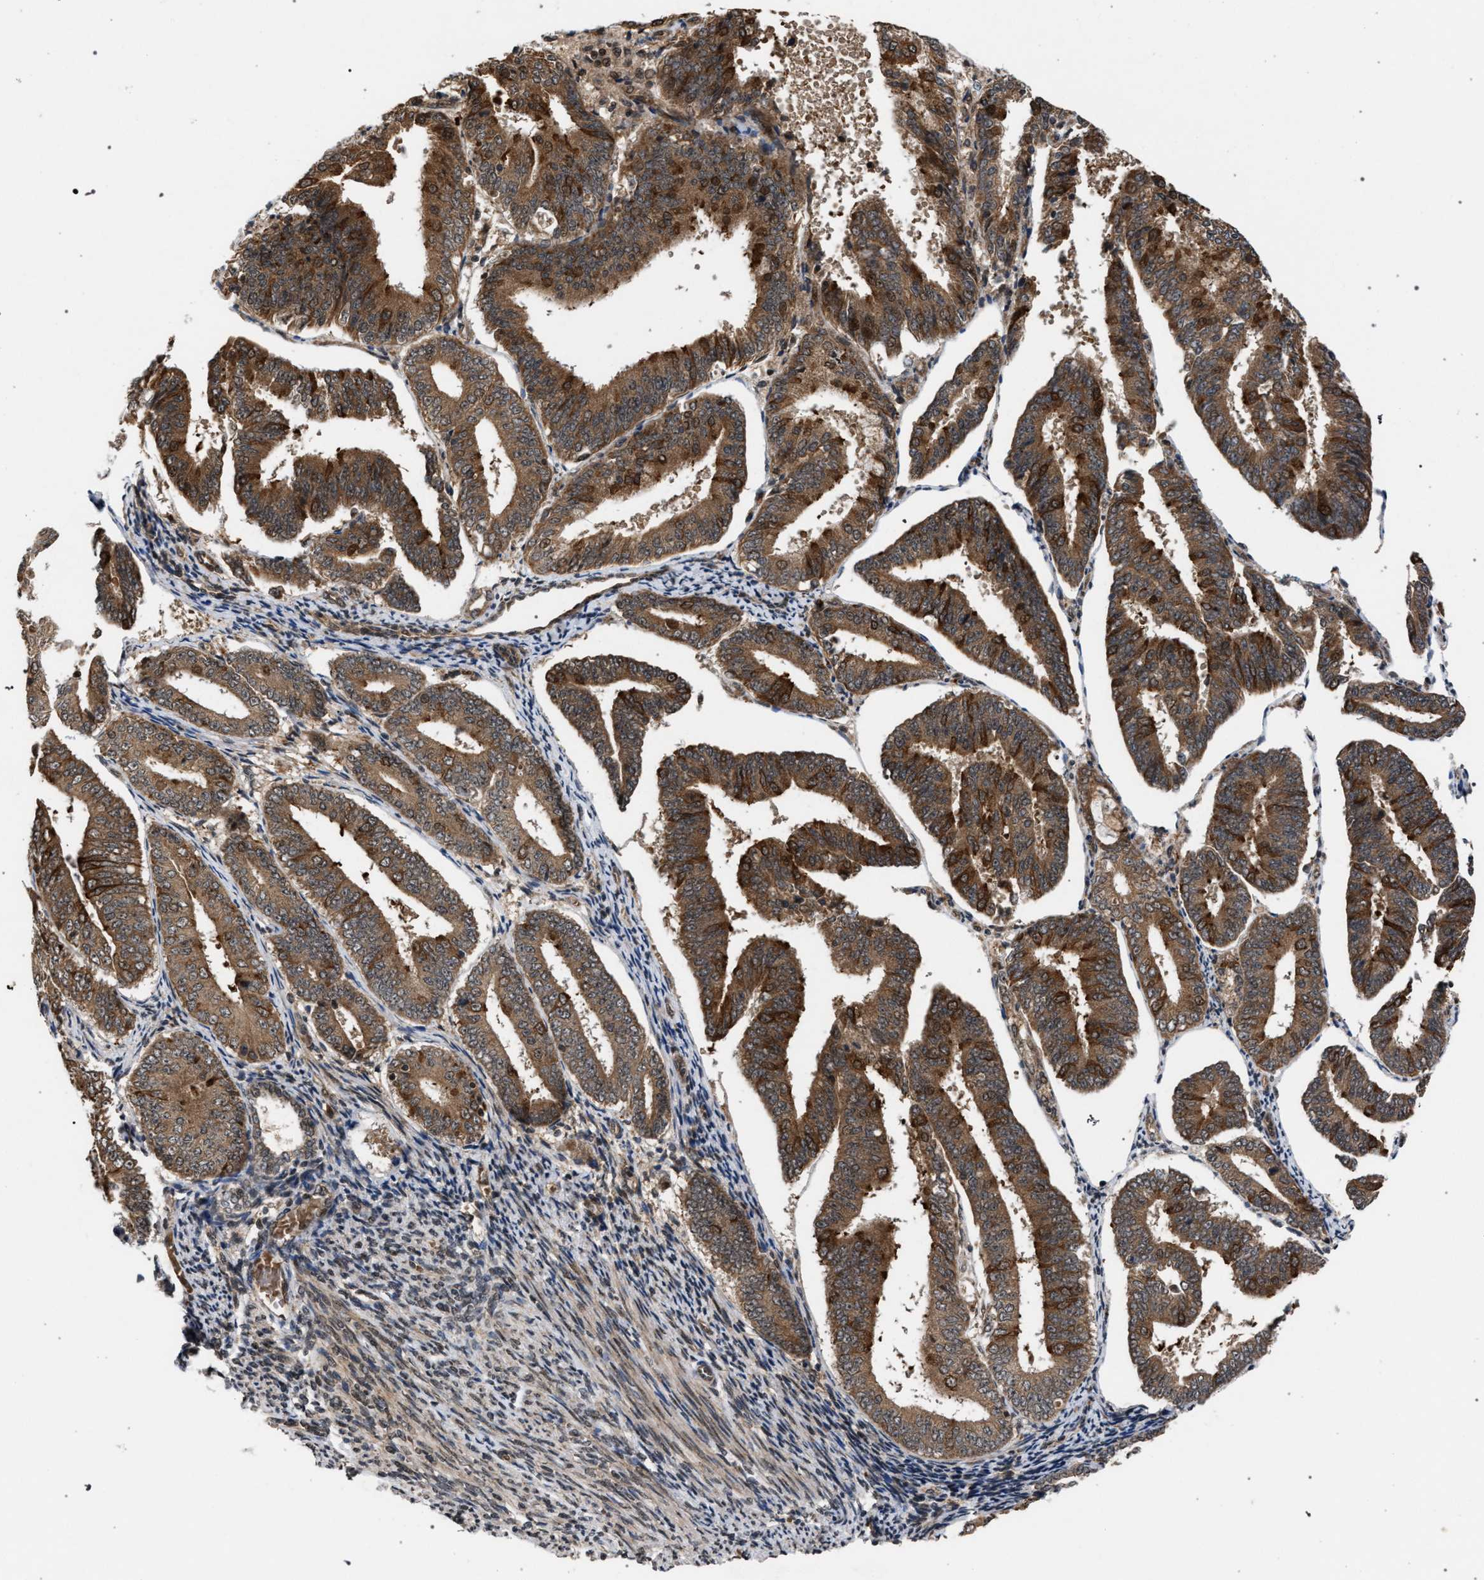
{"staining": {"intensity": "strong", "quantity": ">75%", "location": "cytoplasmic/membranous"}, "tissue": "endometrial cancer", "cell_type": "Tumor cells", "image_type": "cancer", "snomed": [{"axis": "morphology", "description": "Adenocarcinoma, NOS"}, {"axis": "topography", "description": "Endometrium"}], "caption": "High-power microscopy captured an IHC micrograph of endometrial adenocarcinoma, revealing strong cytoplasmic/membranous positivity in about >75% of tumor cells.", "gene": "IRAK4", "patient": {"sex": "female", "age": 63}}